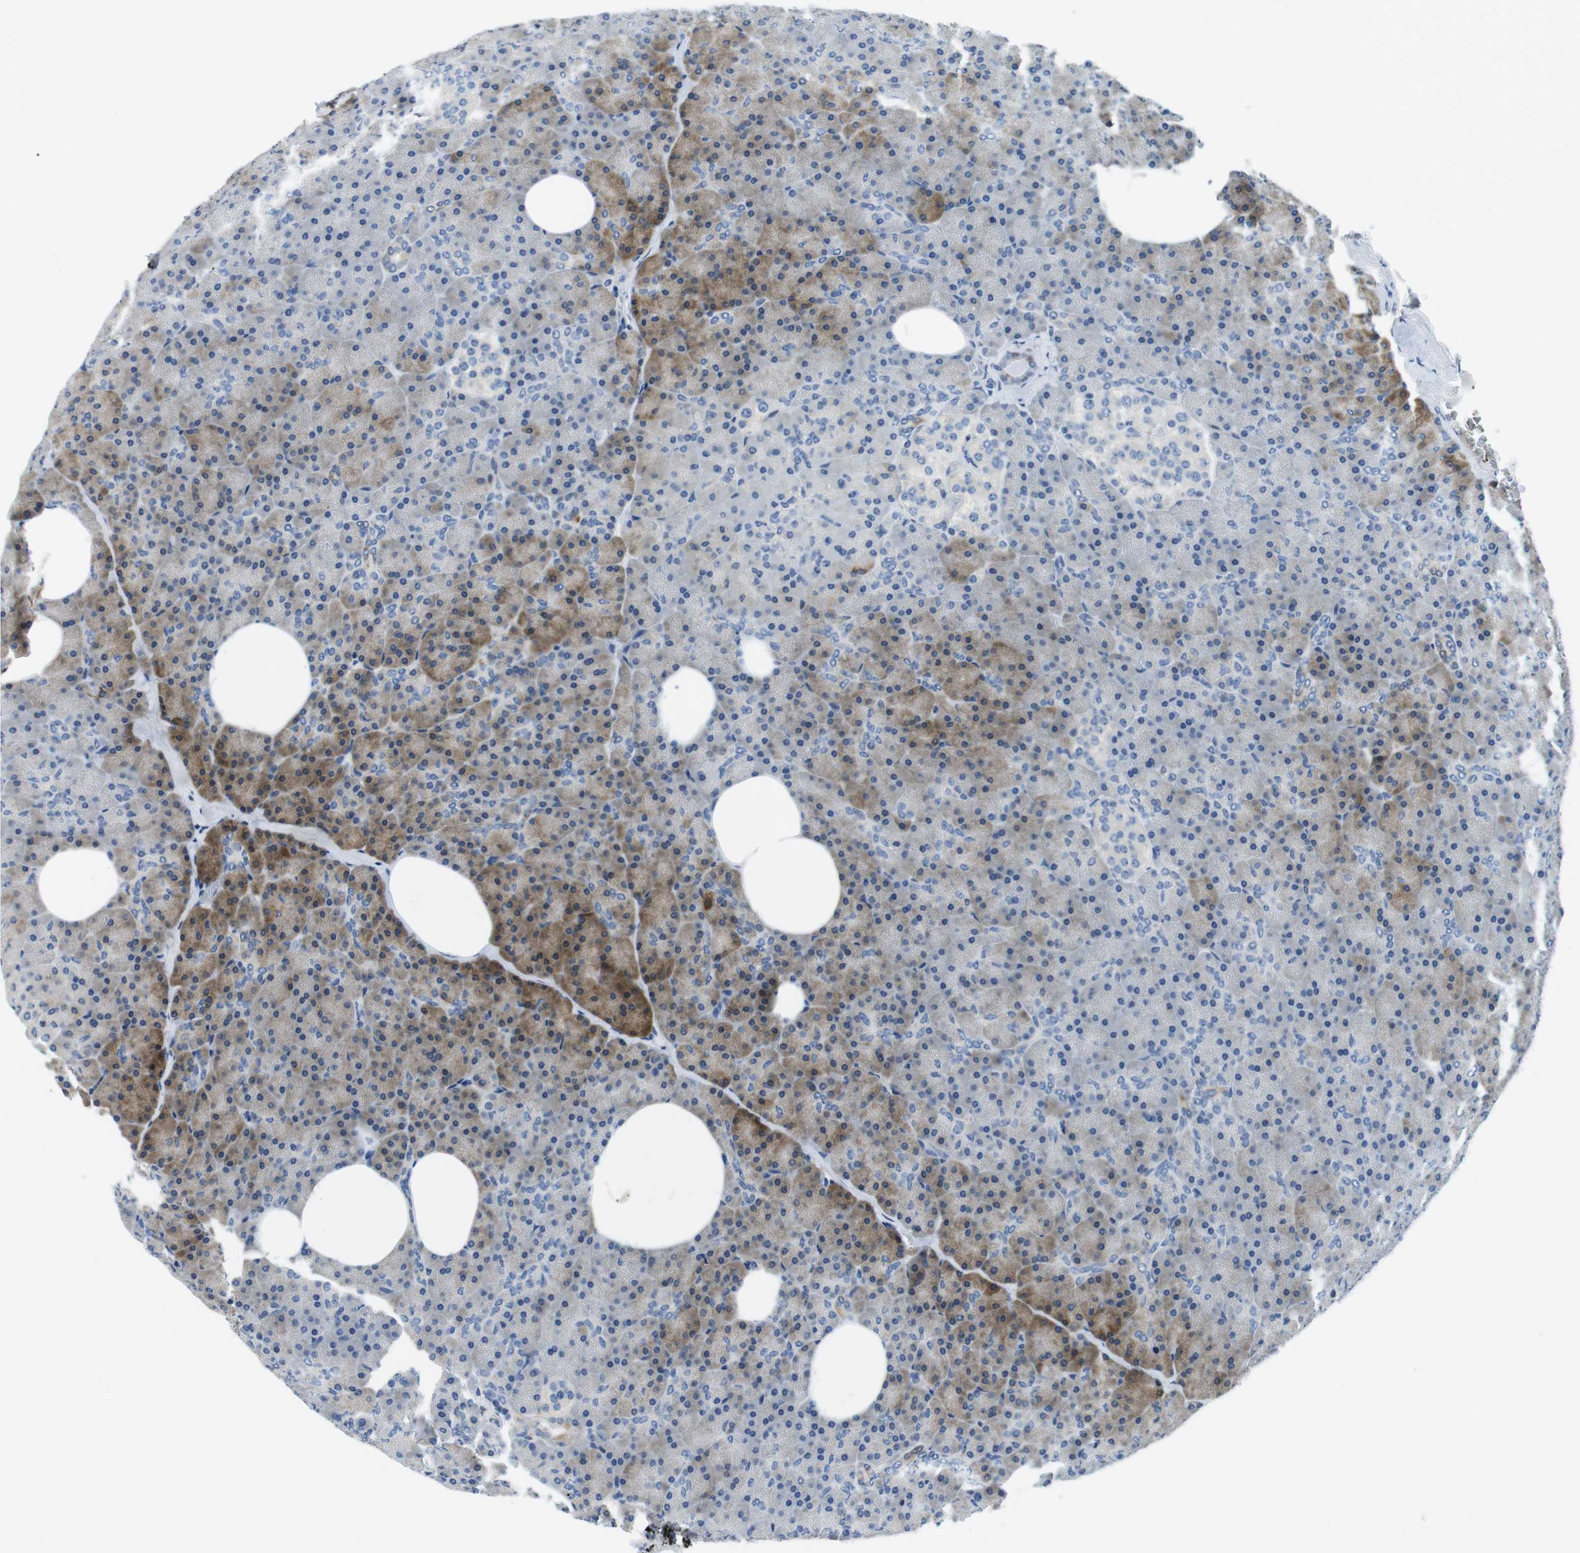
{"staining": {"intensity": "moderate", "quantity": "25%-75%", "location": "cytoplasmic/membranous"}, "tissue": "pancreas", "cell_type": "Exocrine glandular cells", "image_type": "normal", "snomed": [{"axis": "morphology", "description": "Normal tissue, NOS"}, {"axis": "topography", "description": "Pancreas"}], "caption": "Pancreas stained for a protein (brown) exhibits moderate cytoplasmic/membranous positive positivity in about 25%-75% of exocrine glandular cells.", "gene": "PHLDA1", "patient": {"sex": "female", "age": 35}}